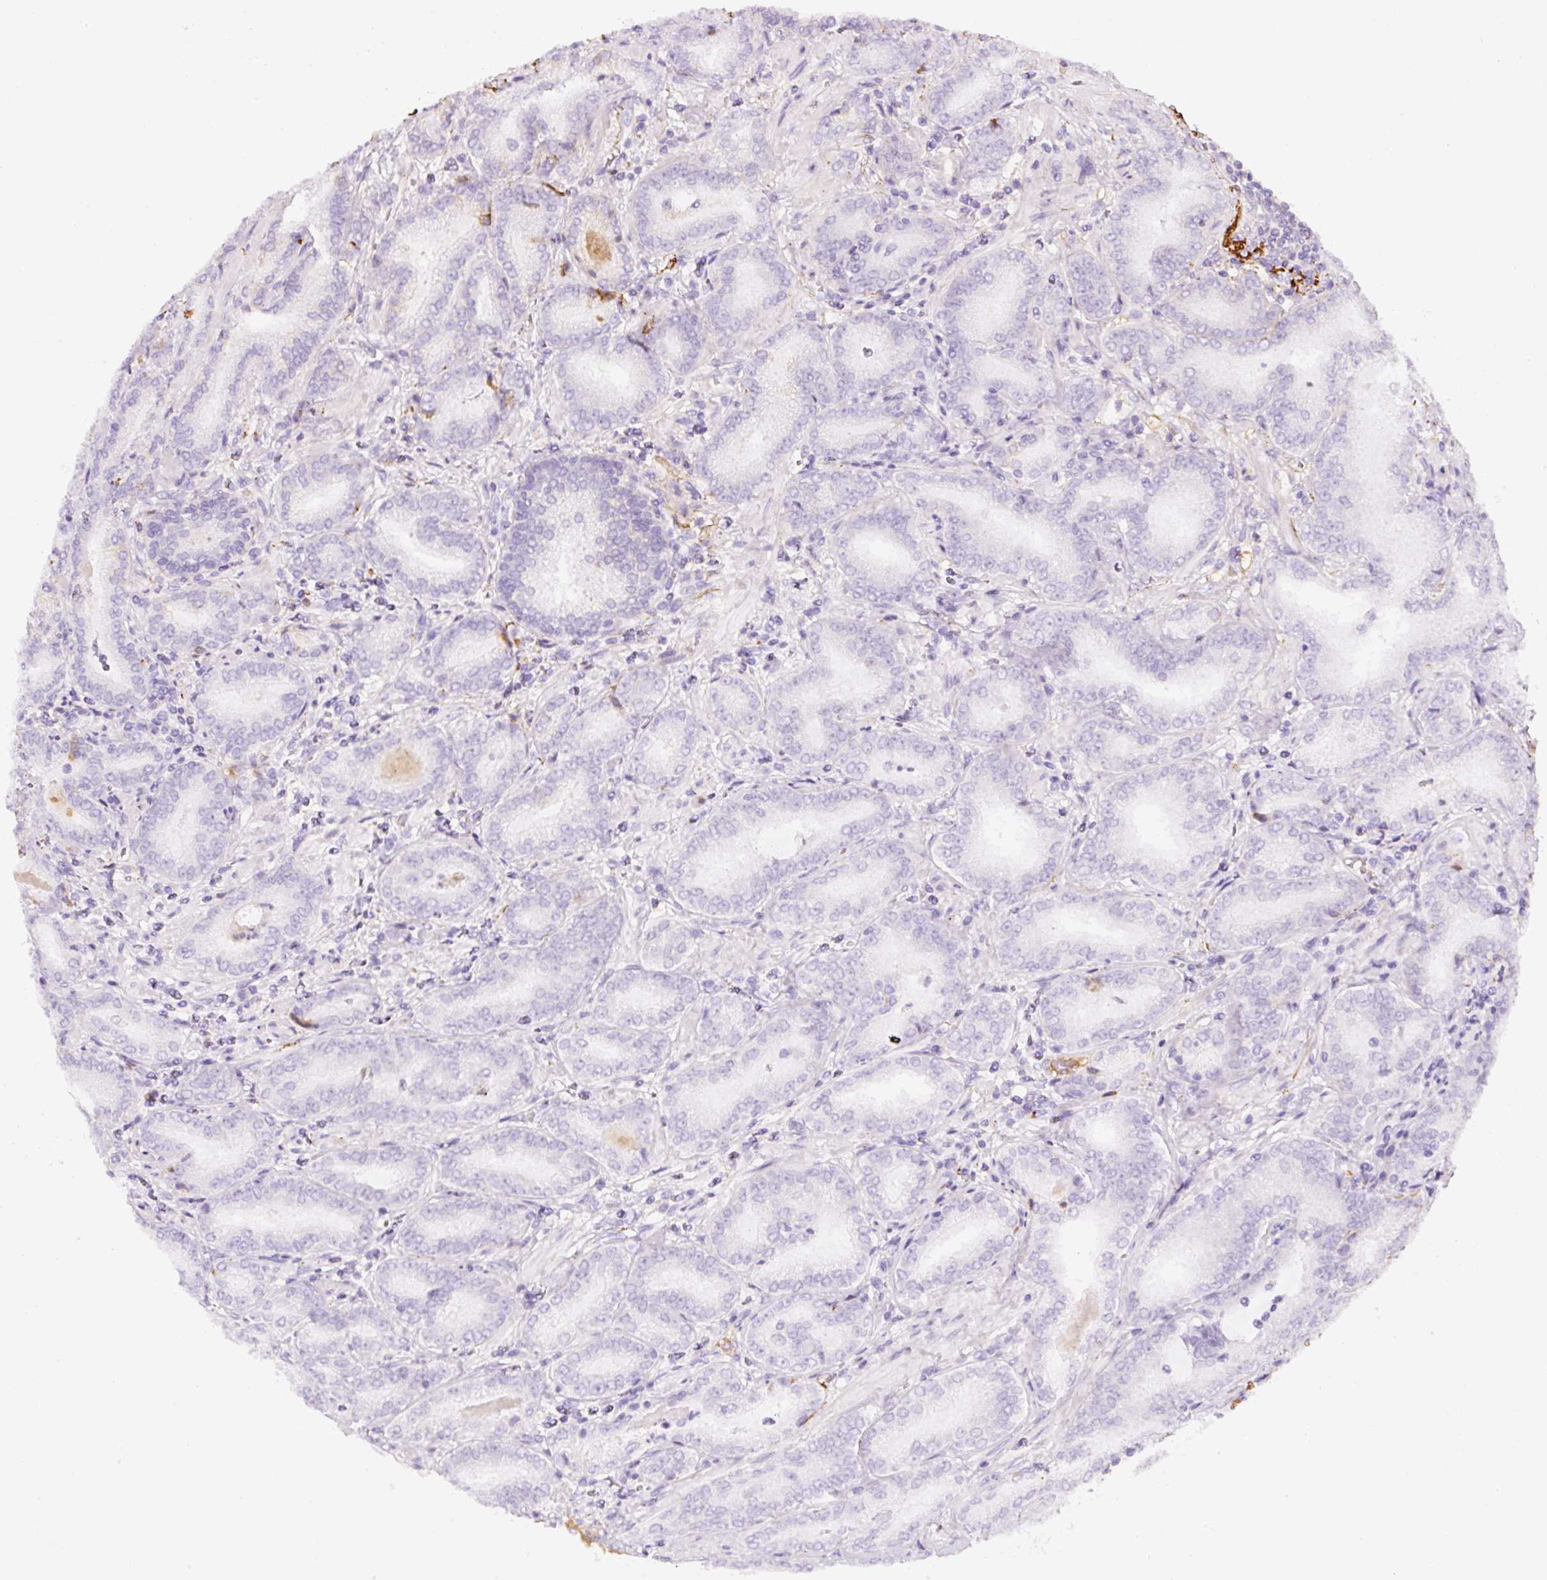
{"staining": {"intensity": "negative", "quantity": "none", "location": "none"}, "tissue": "prostate cancer", "cell_type": "Tumor cells", "image_type": "cancer", "snomed": [{"axis": "morphology", "description": "Adenocarcinoma, High grade"}, {"axis": "topography", "description": "Prostate"}], "caption": "Prostate cancer (high-grade adenocarcinoma) stained for a protein using IHC exhibits no staining tumor cells.", "gene": "APCS", "patient": {"sex": "male", "age": 72}}